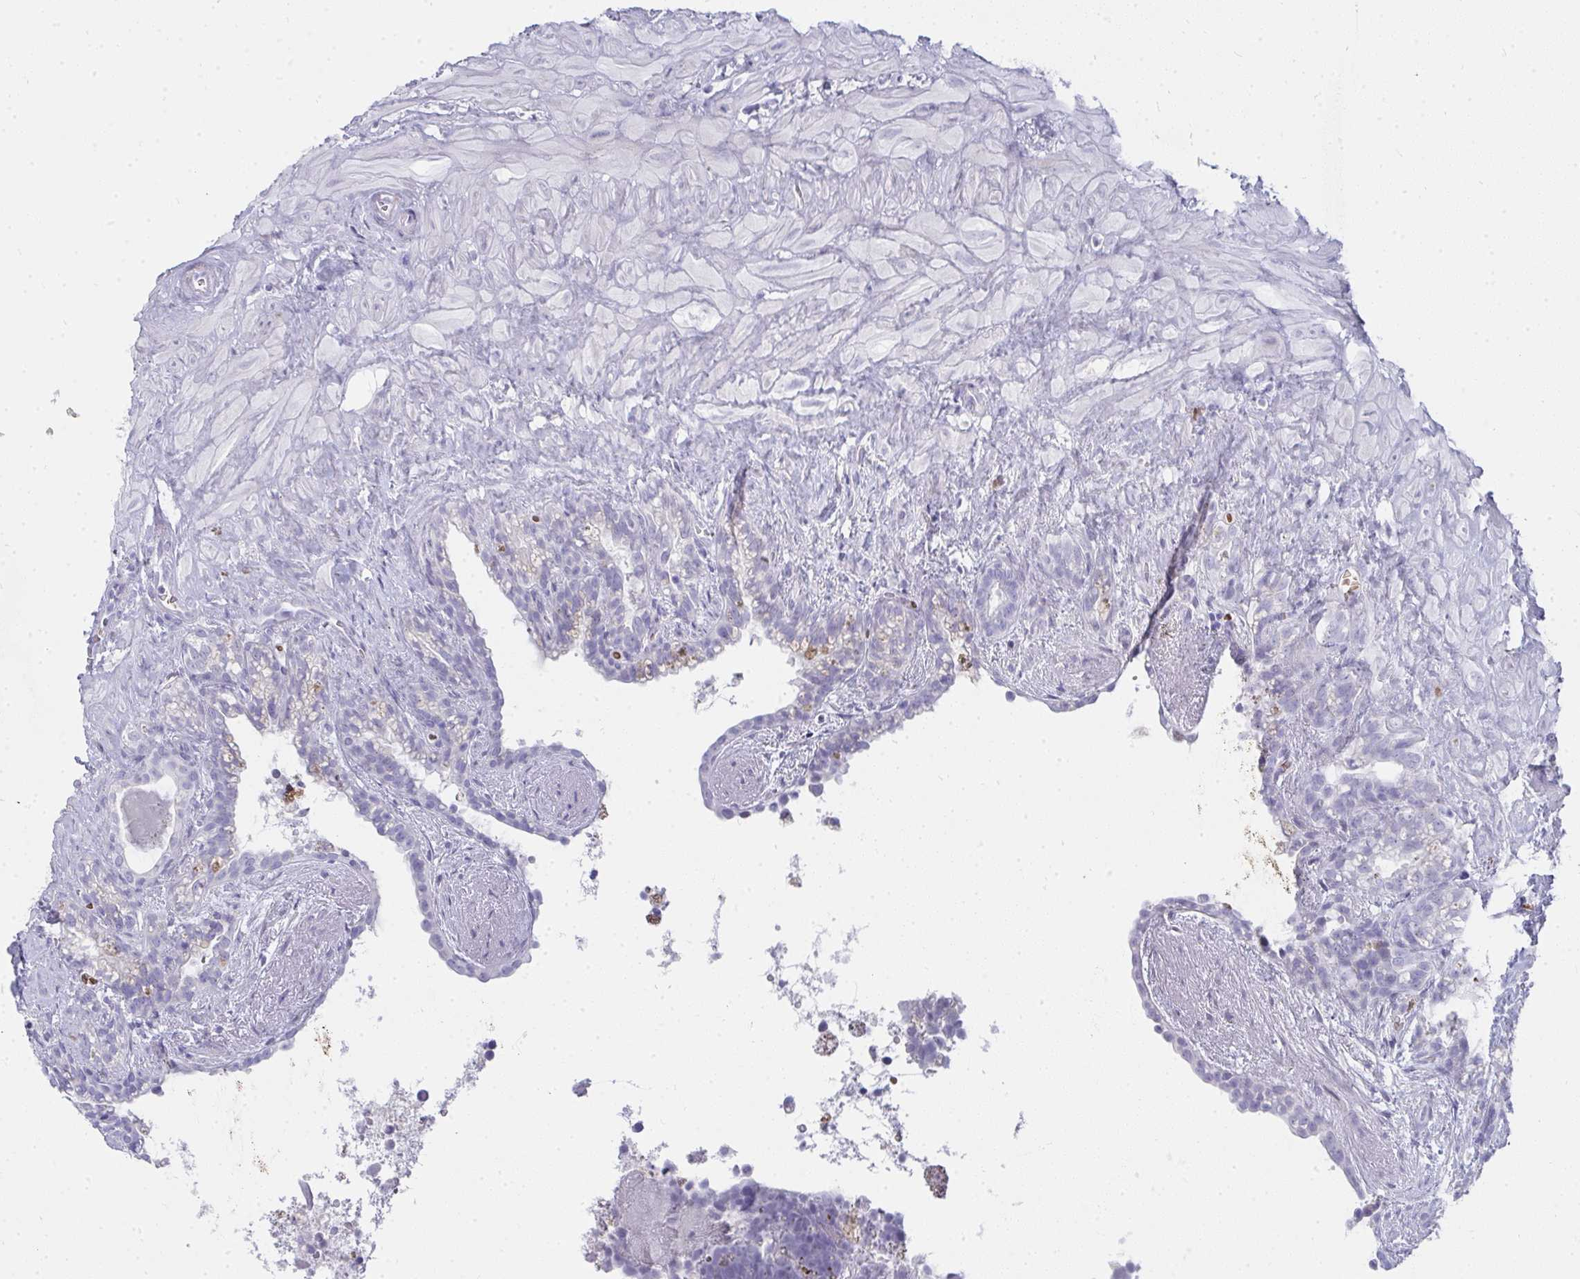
{"staining": {"intensity": "negative", "quantity": "none", "location": "none"}, "tissue": "seminal vesicle", "cell_type": "Glandular cells", "image_type": "normal", "snomed": [{"axis": "morphology", "description": "Normal tissue, NOS"}, {"axis": "topography", "description": "Seminal veicle"}], "caption": "The photomicrograph exhibits no significant staining in glandular cells of seminal vesicle.", "gene": "ZNF182", "patient": {"sex": "male", "age": 76}}